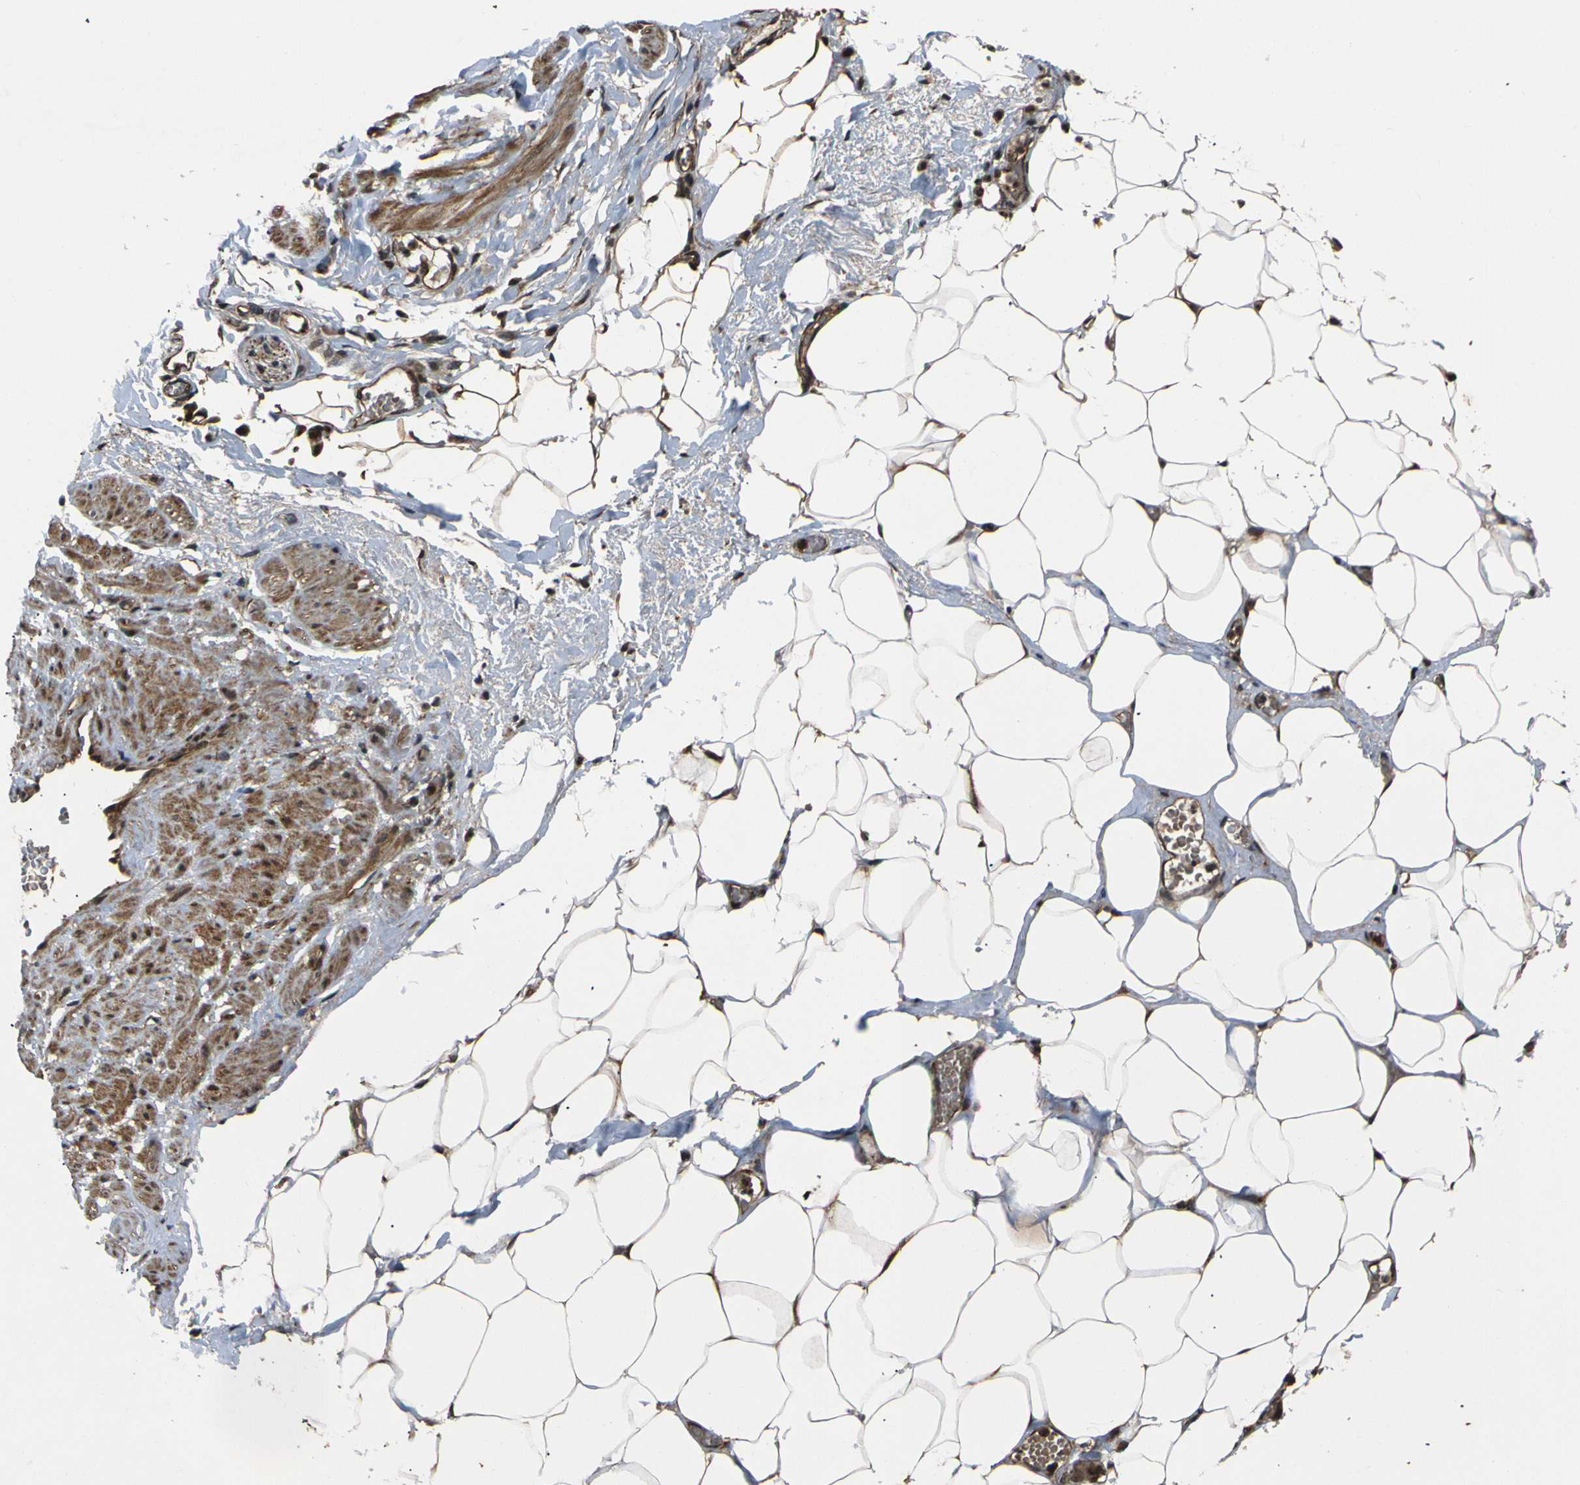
{"staining": {"intensity": "moderate", "quantity": ">75%", "location": "cytoplasmic/membranous,nuclear"}, "tissue": "adipose tissue", "cell_type": "Adipocytes", "image_type": "normal", "snomed": [{"axis": "morphology", "description": "Normal tissue, NOS"}, {"axis": "topography", "description": "Soft tissue"}, {"axis": "topography", "description": "Vascular tissue"}], "caption": "Human adipose tissue stained for a protein (brown) reveals moderate cytoplasmic/membranous,nuclear positive positivity in about >75% of adipocytes.", "gene": "AKAP9", "patient": {"sex": "female", "age": 35}}